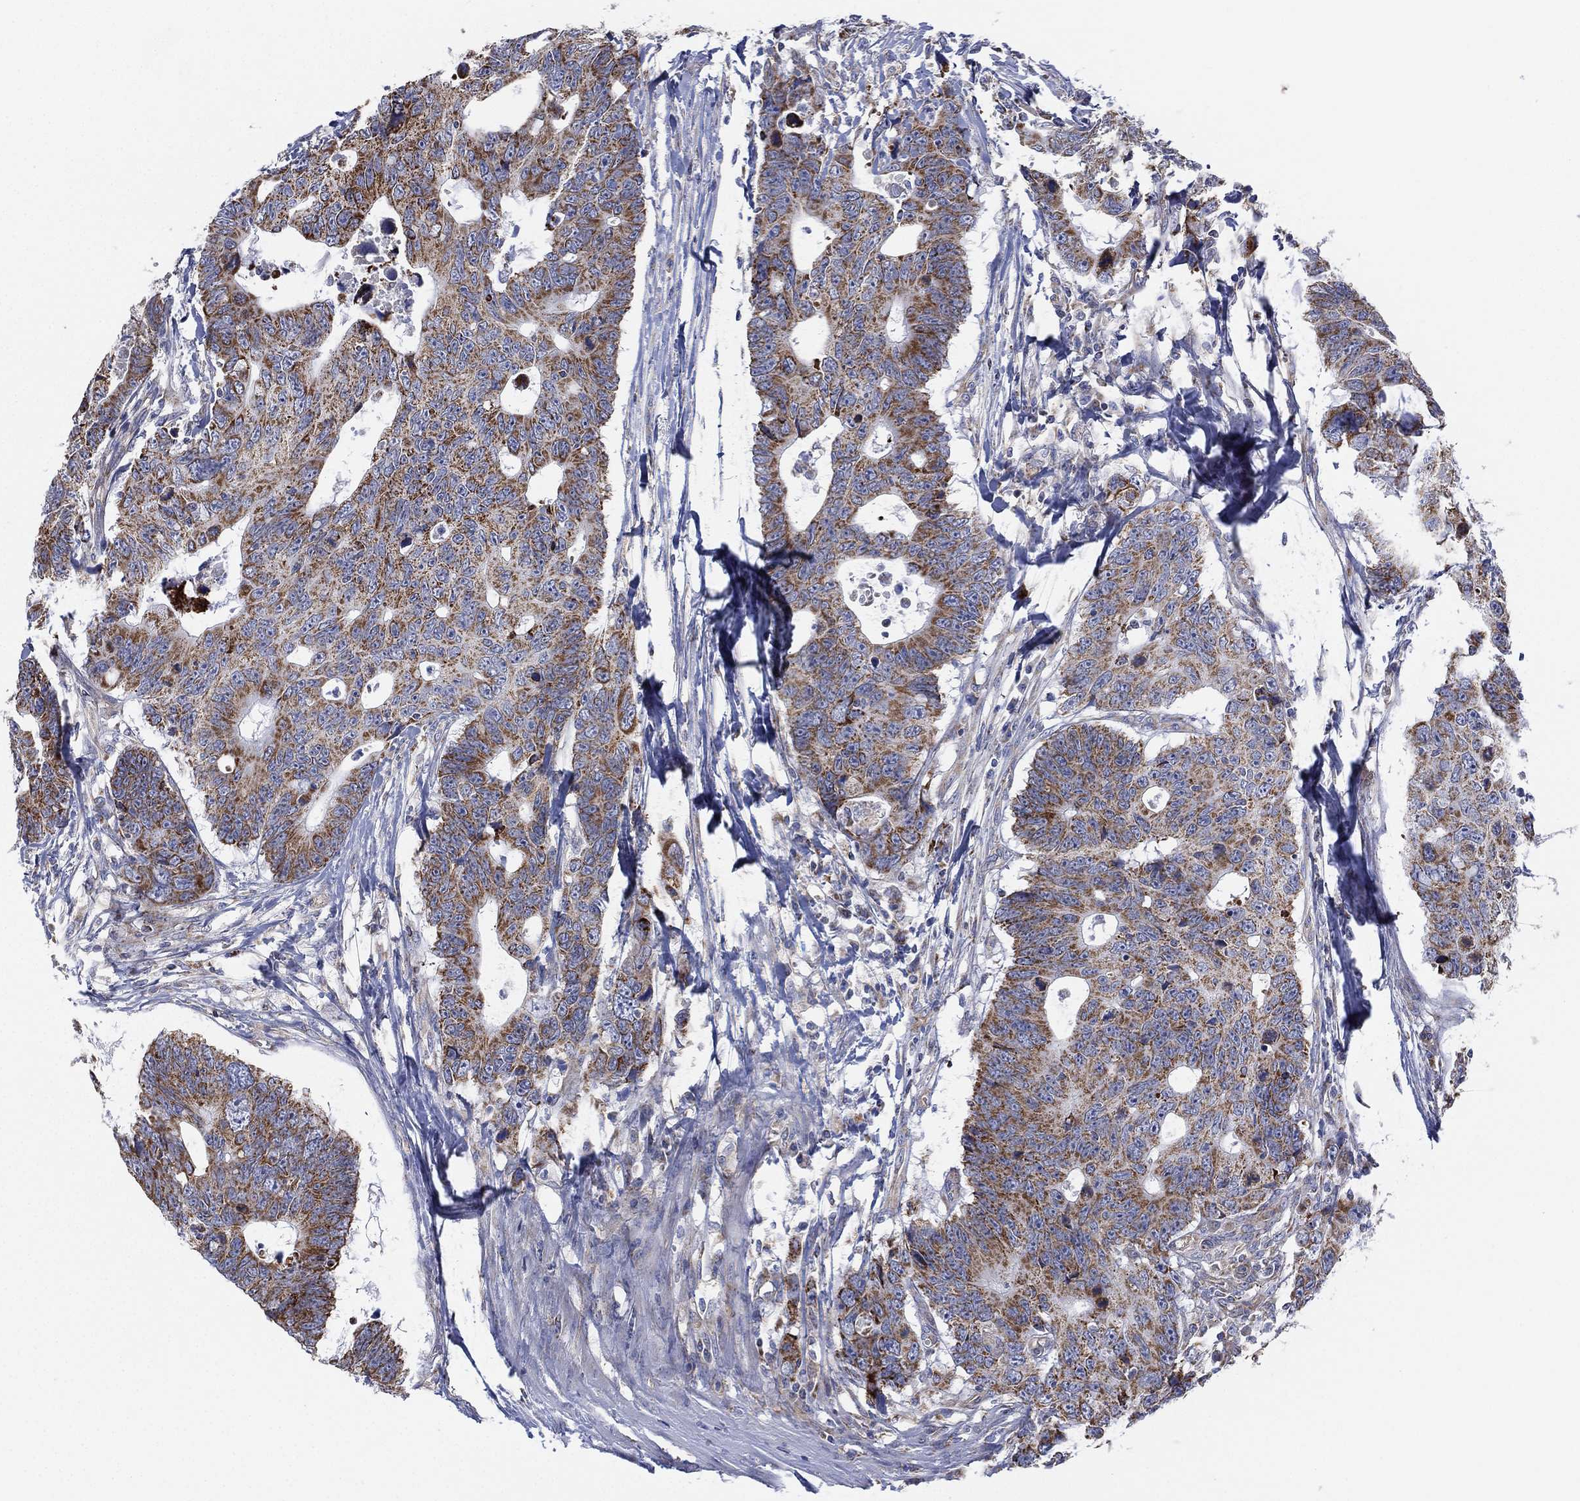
{"staining": {"intensity": "moderate", "quantity": "25%-75%", "location": "cytoplasmic/membranous"}, "tissue": "colorectal cancer", "cell_type": "Tumor cells", "image_type": "cancer", "snomed": [{"axis": "morphology", "description": "Adenocarcinoma, NOS"}, {"axis": "topography", "description": "Colon"}], "caption": "DAB (3,3'-diaminobenzidine) immunohistochemical staining of human colorectal cancer (adenocarcinoma) demonstrates moderate cytoplasmic/membranous protein staining in approximately 25%-75% of tumor cells.", "gene": "INA", "patient": {"sex": "female", "age": 77}}